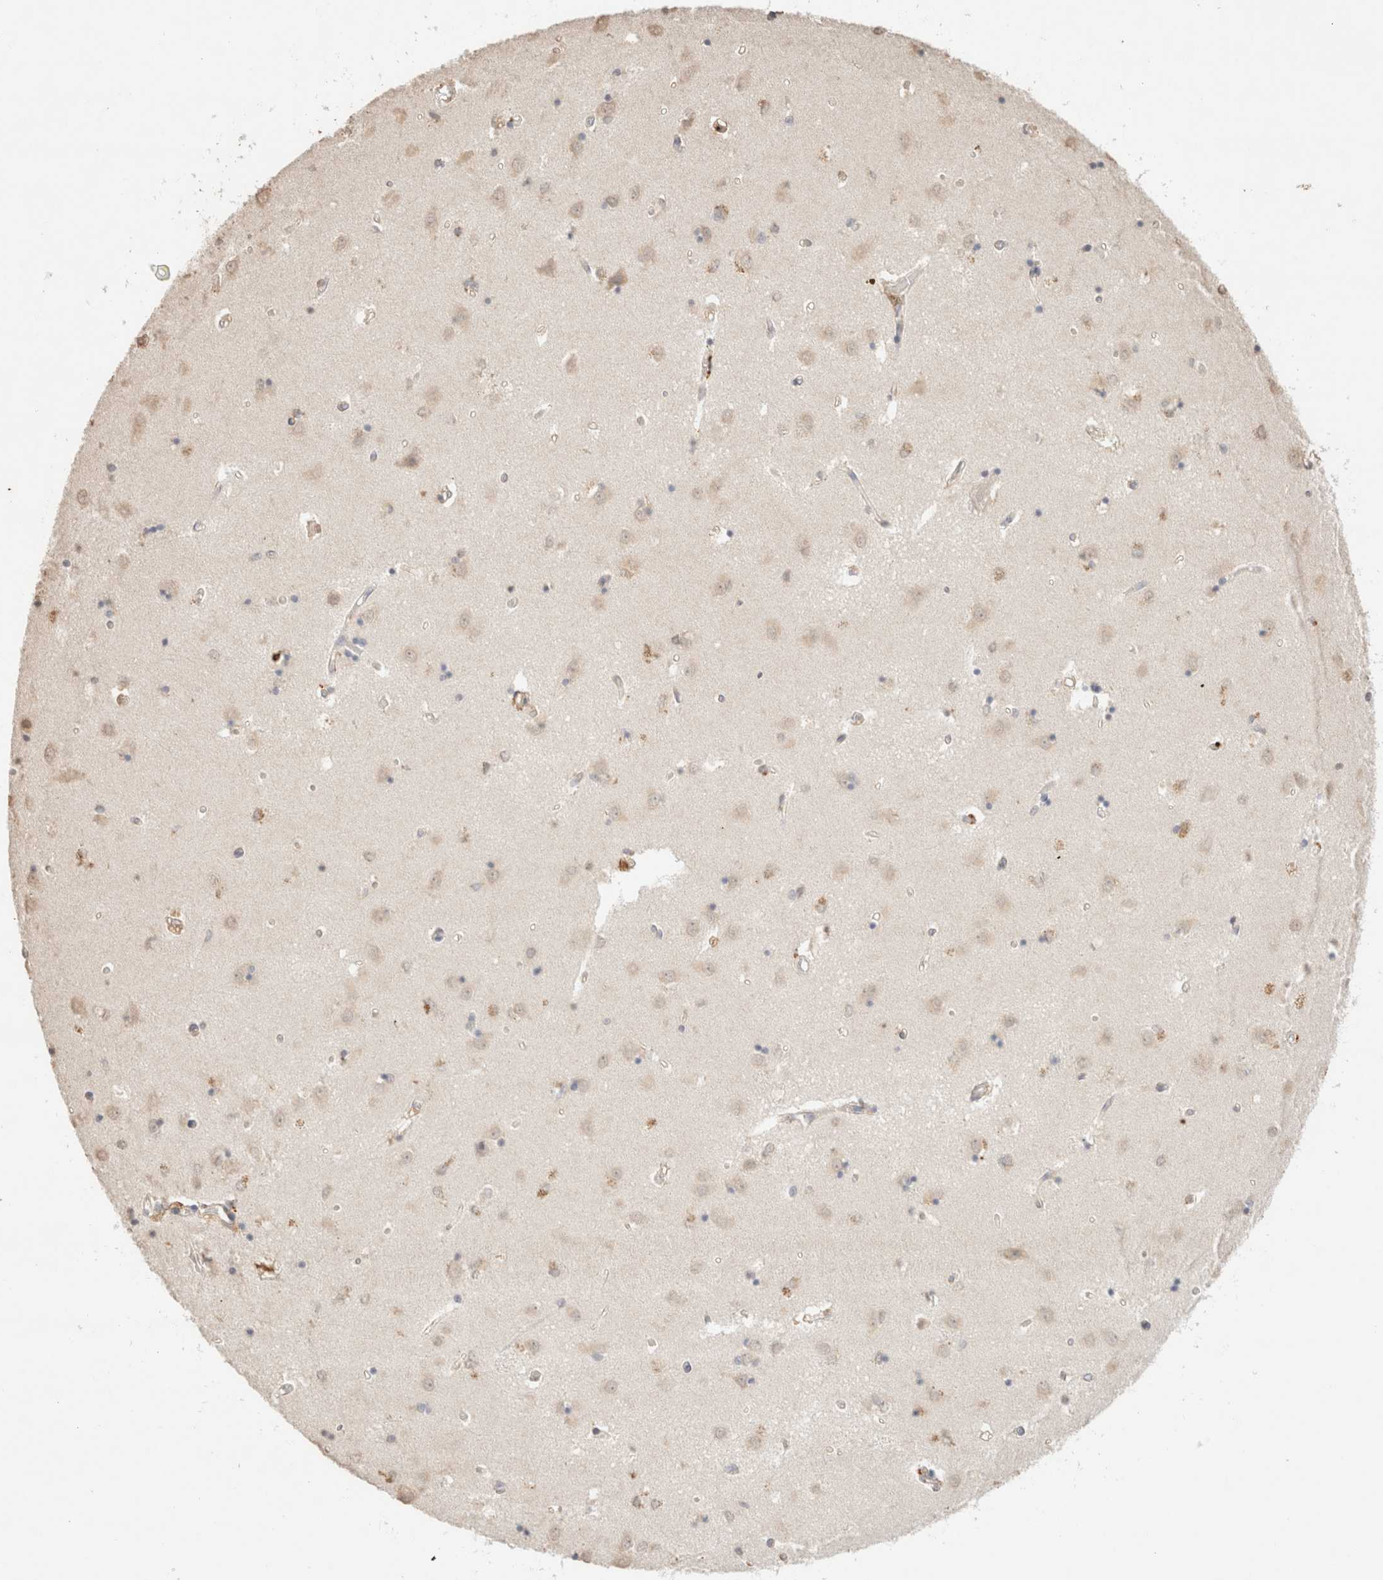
{"staining": {"intensity": "negative", "quantity": "none", "location": "none"}, "tissue": "caudate", "cell_type": "Glial cells", "image_type": "normal", "snomed": [{"axis": "morphology", "description": "Normal tissue, NOS"}, {"axis": "topography", "description": "Lateral ventricle wall"}], "caption": "A high-resolution image shows immunohistochemistry (IHC) staining of unremarkable caudate, which shows no significant positivity in glial cells.", "gene": "CTSC", "patient": {"sex": "male", "age": 45}}